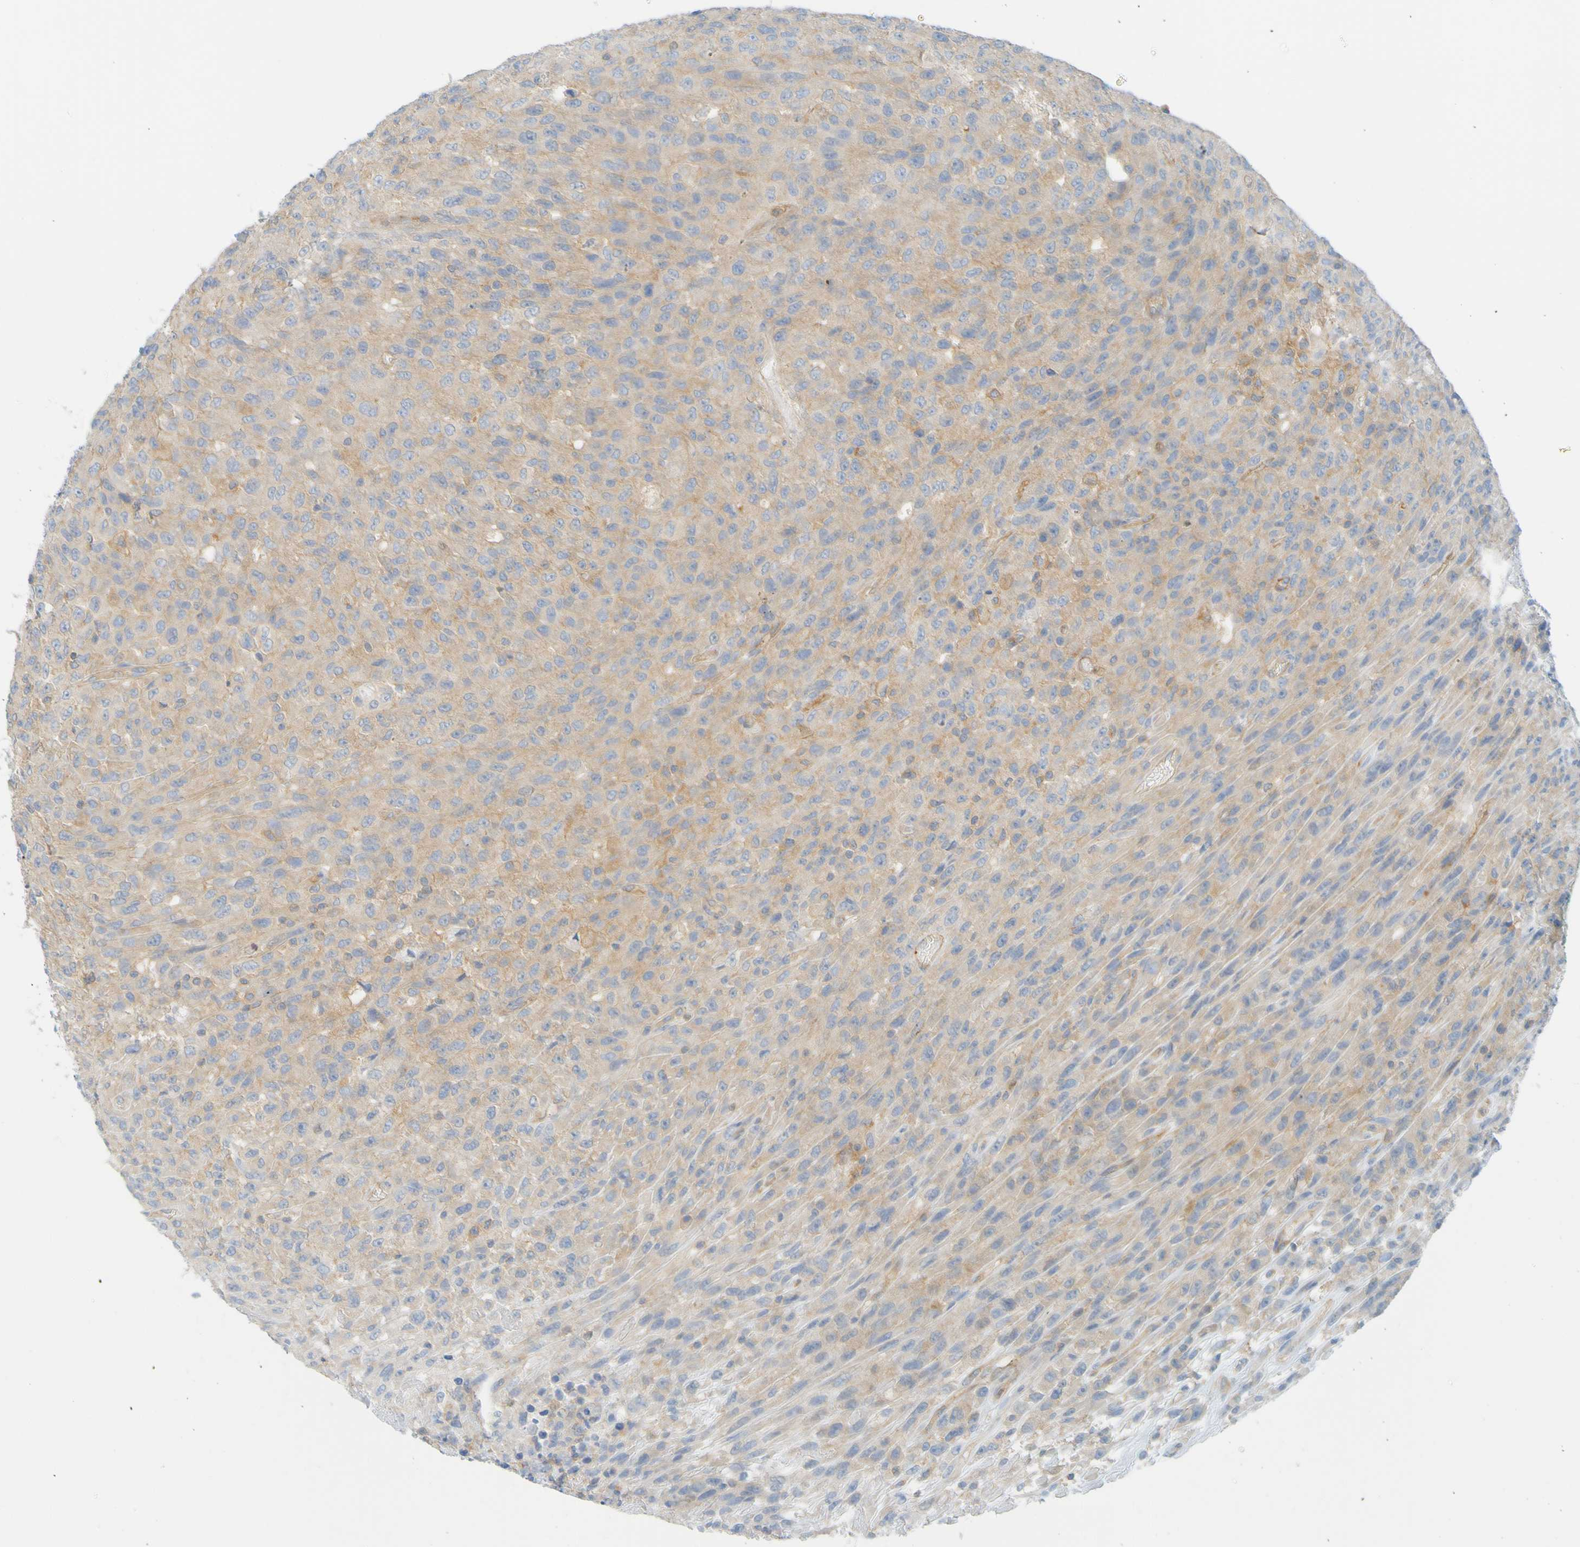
{"staining": {"intensity": "moderate", "quantity": ">75%", "location": "cytoplasmic/membranous"}, "tissue": "urothelial cancer", "cell_type": "Tumor cells", "image_type": "cancer", "snomed": [{"axis": "morphology", "description": "Urothelial carcinoma, High grade"}, {"axis": "topography", "description": "Urinary bladder"}], "caption": "Immunohistochemical staining of urothelial carcinoma (high-grade) displays medium levels of moderate cytoplasmic/membranous staining in approximately >75% of tumor cells. Immunohistochemistry stains the protein of interest in brown and the nuclei are stained blue.", "gene": "APPL1", "patient": {"sex": "male", "age": 66}}